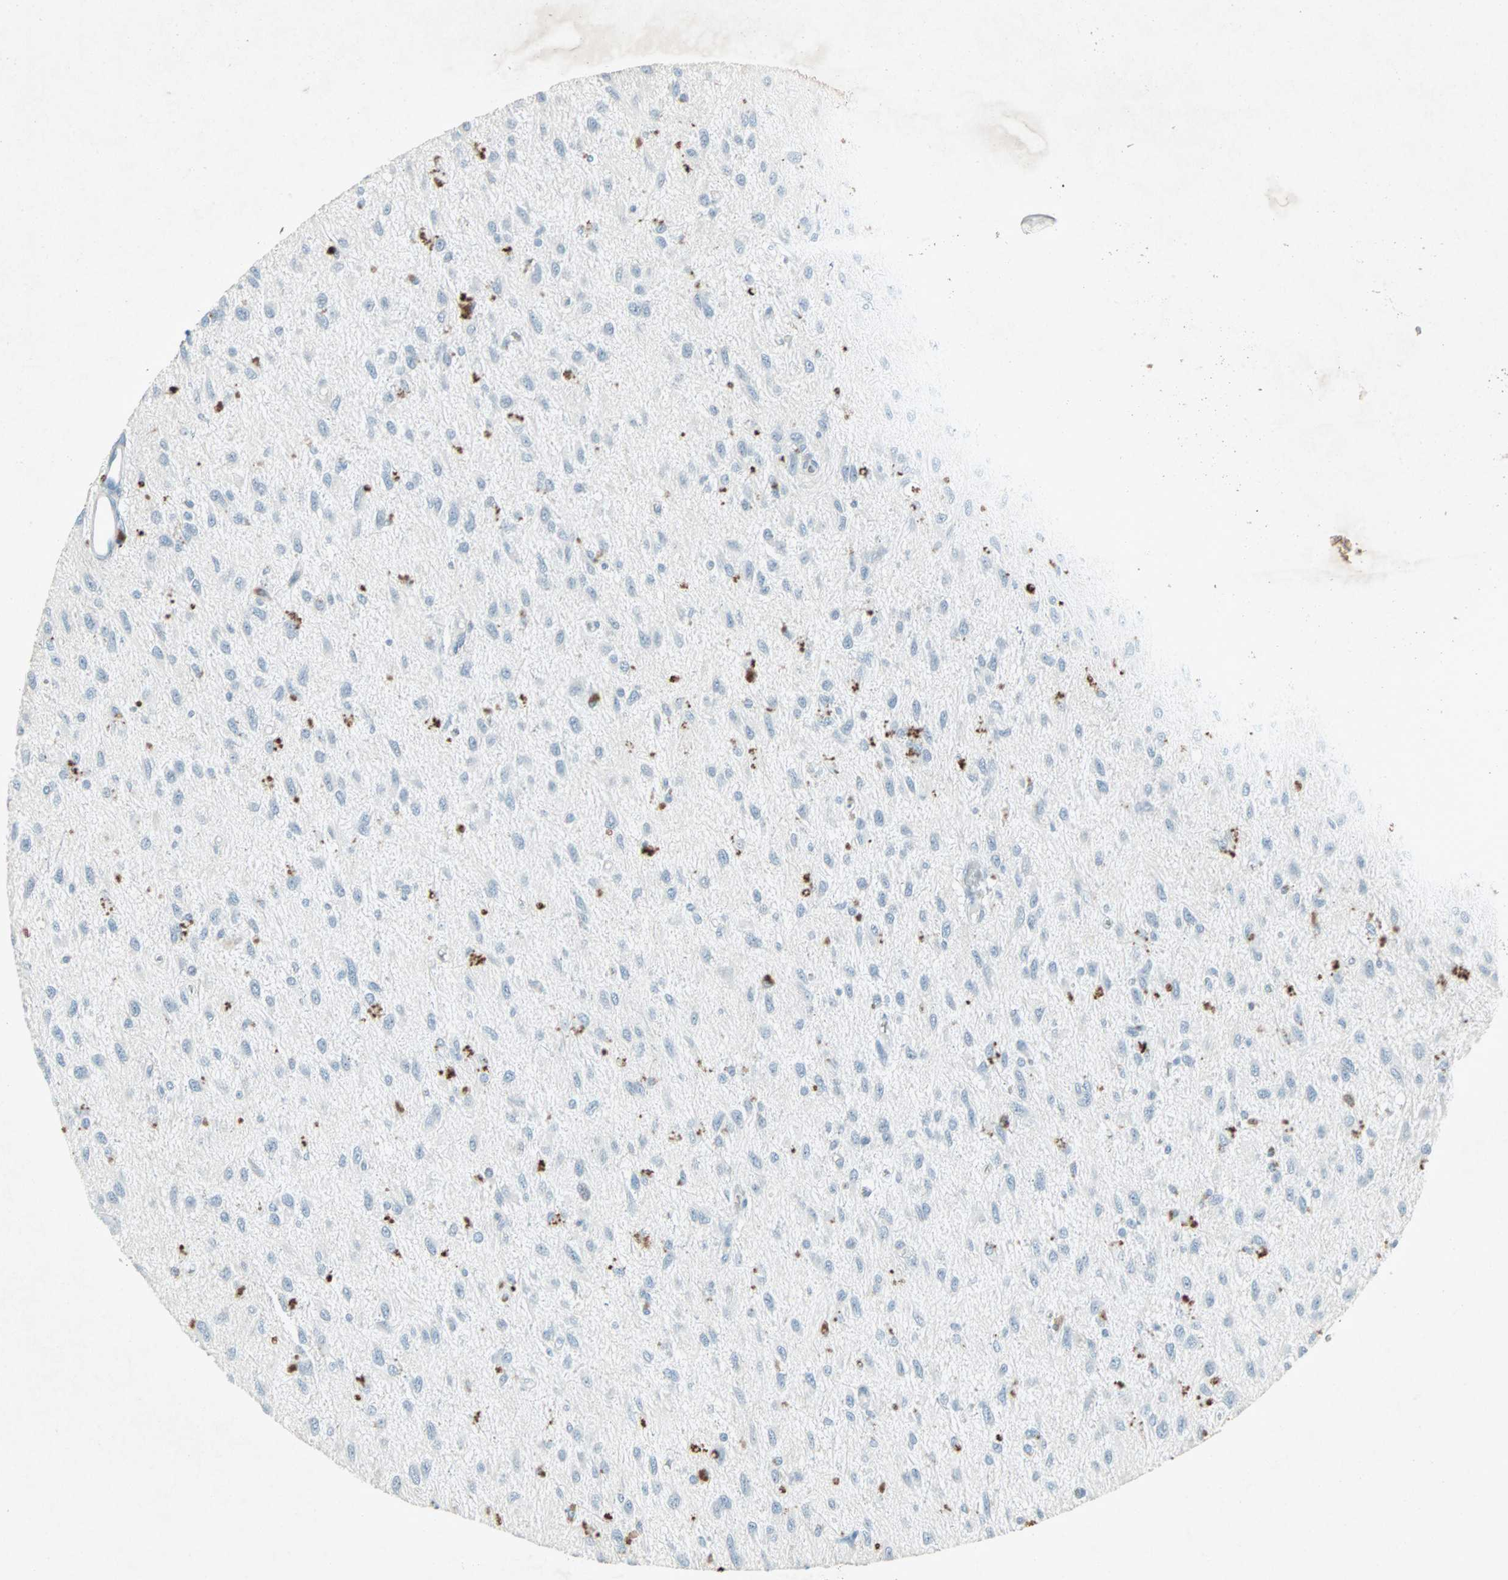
{"staining": {"intensity": "strong", "quantity": "<25%", "location": "cytoplasmic/membranous"}, "tissue": "glioma", "cell_type": "Tumor cells", "image_type": "cancer", "snomed": [{"axis": "morphology", "description": "Glioma, malignant, Low grade"}, {"axis": "topography", "description": "Brain"}], "caption": "Glioma was stained to show a protein in brown. There is medium levels of strong cytoplasmic/membranous expression in approximately <25% of tumor cells. (DAB (3,3'-diaminobenzidine) = brown stain, brightfield microscopy at high magnification).", "gene": "LANCL3", "patient": {"sex": "male", "age": 77}}